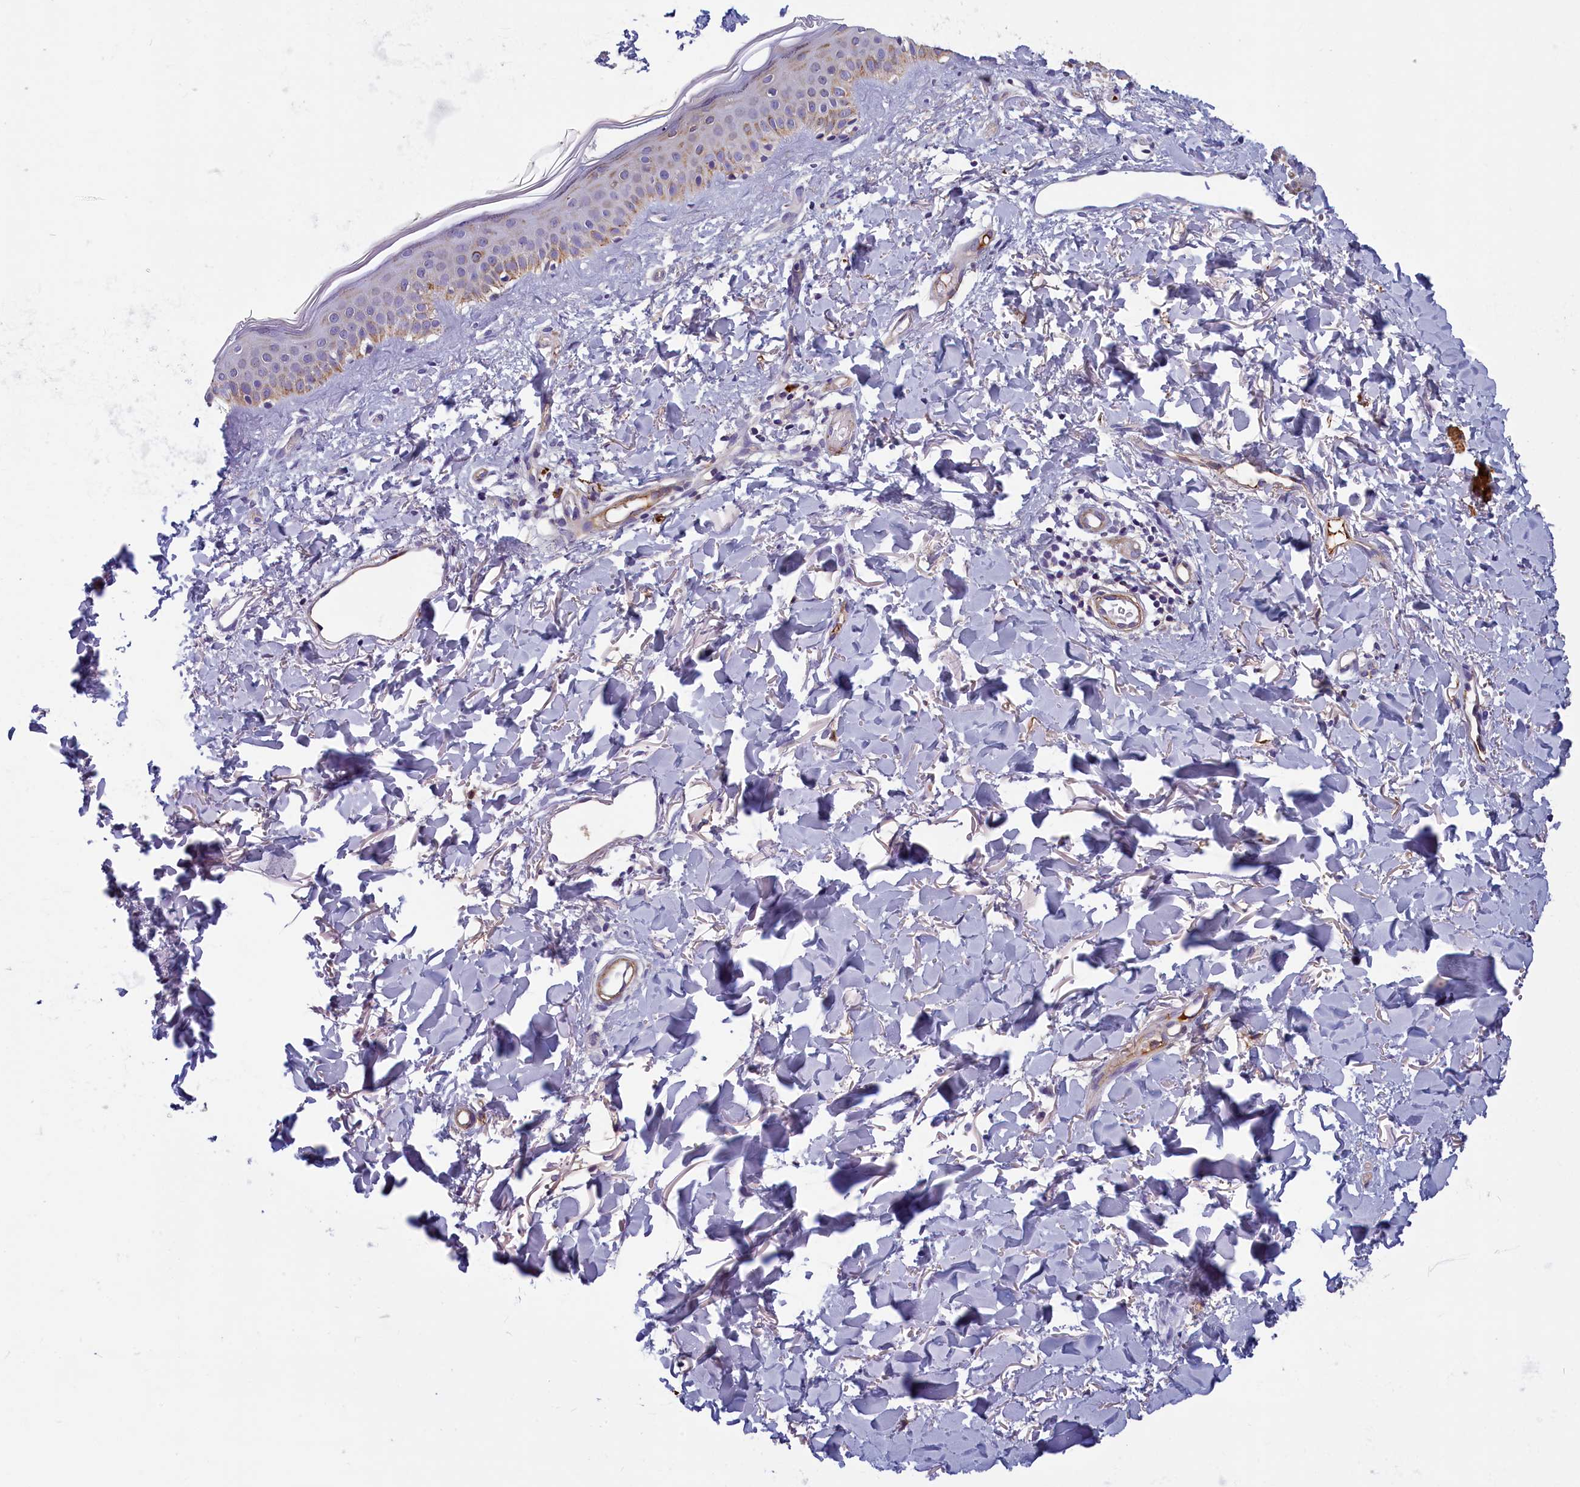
{"staining": {"intensity": "negative", "quantity": "none", "location": "none"}, "tissue": "skin", "cell_type": "Fibroblasts", "image_type": "normal", "snomed": [{"axis": "morphology", "description": "Normal tissue, NOS"}, {"axis": "topography", "description": "Skin"}], "caption": "The micrograph displays no staining of fibroblasts in unremarkable skin.", "gene": "BCL2L13", "patient": {"sex": "female", "age": 58}}